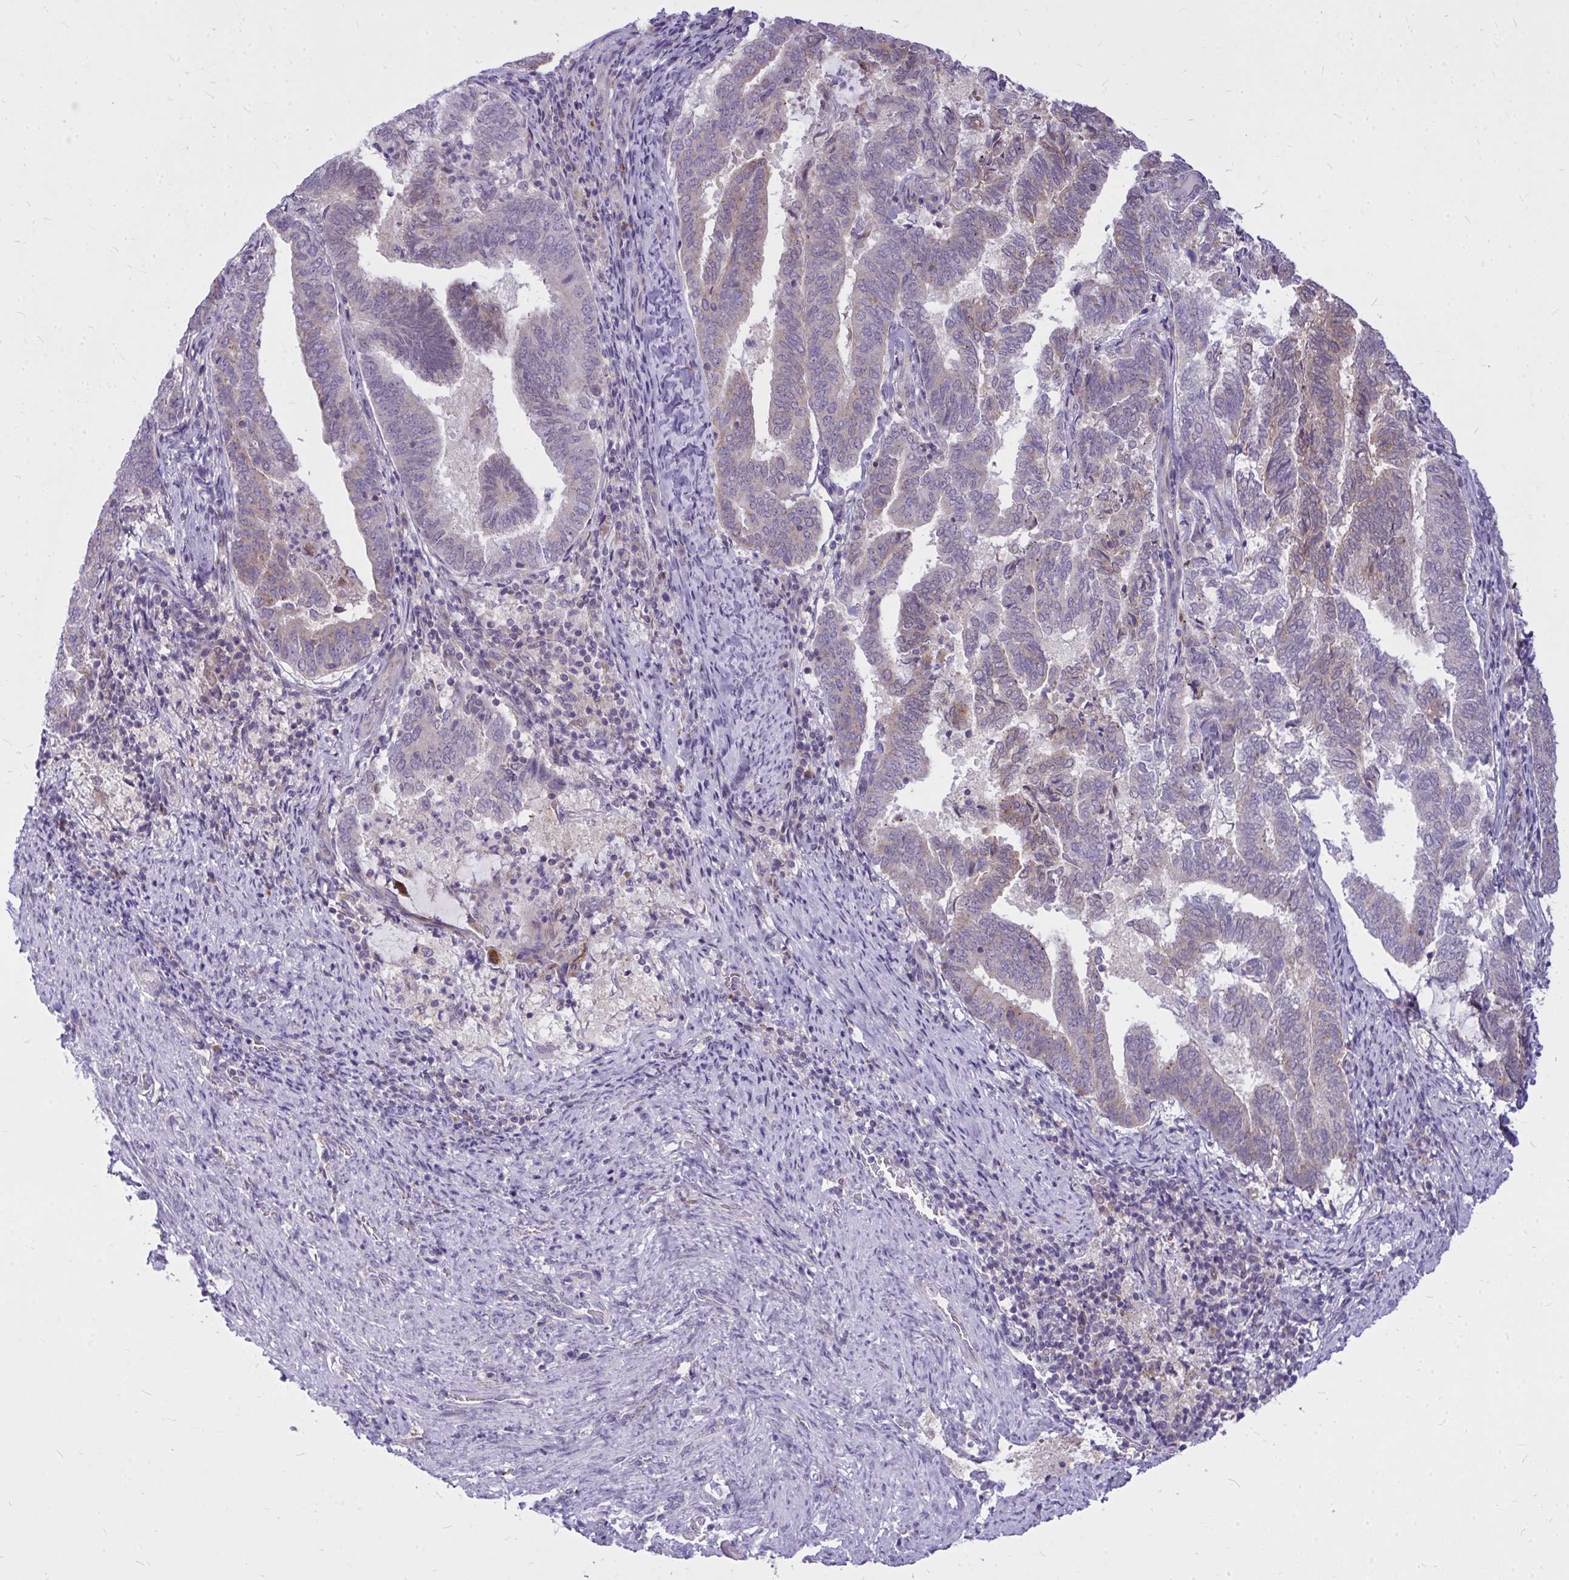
{"staining": {"intensity": "weak", "quantity": "<25%", "location": "cytoplasmic/membranous"}, "tissue": "endometrial cancer", "cell_type": "Tumor cells", "image_type": "cancer", "snomed": [{"axis": "morphology", "description": "Adenocarcinoma, NOS"}, {"axis": "topography", "description": "Endometrium"}], "caption": "Adenocarcinoma (endometrial) was stained to show a protein in brown. There is no significant expression in tumor cells. Nuclei are stained in blue.", "gene": "ZSCAN25", "patient": {"sex": "female", "age": 80}}